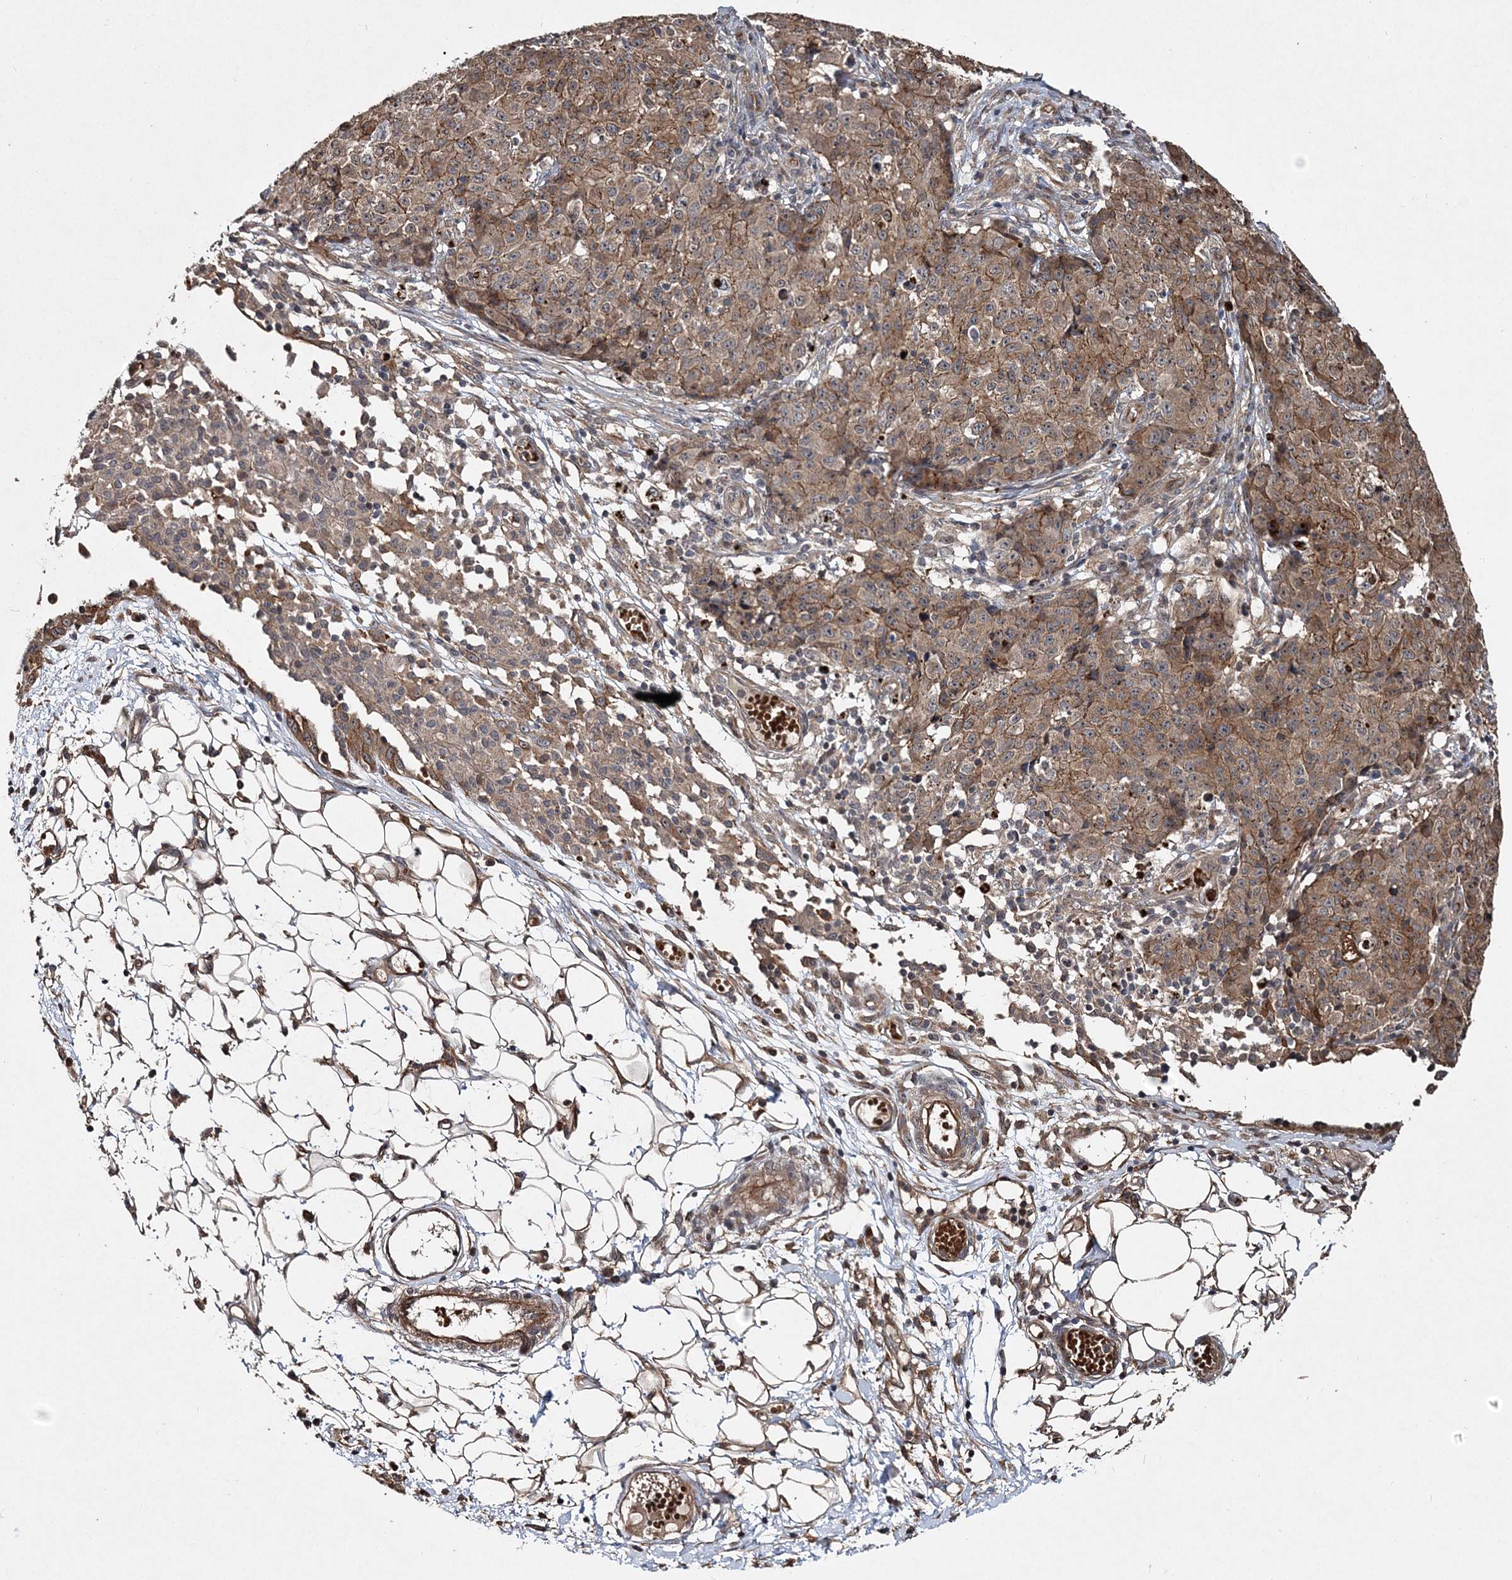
{"staining": {"intensity": "moderate", "quantity": ">75%", "location": "cytoplasmic/membranous"}, "tissue": "ovarian cancer", "cell_type": "Tumor cells", "image_type": "cancer", "snomed": [{"axis": "morphology", "description": "Carcinoma, endometroid"}, {"axis": "topography", "description": "Ovary"}], "caption": "Endometroid carcinoma (ovarian) stained with a protein marker shows moderate staining in tumor cells.", "gene": "HYCC2", "patient": {"sex": "female", "age": 42}}